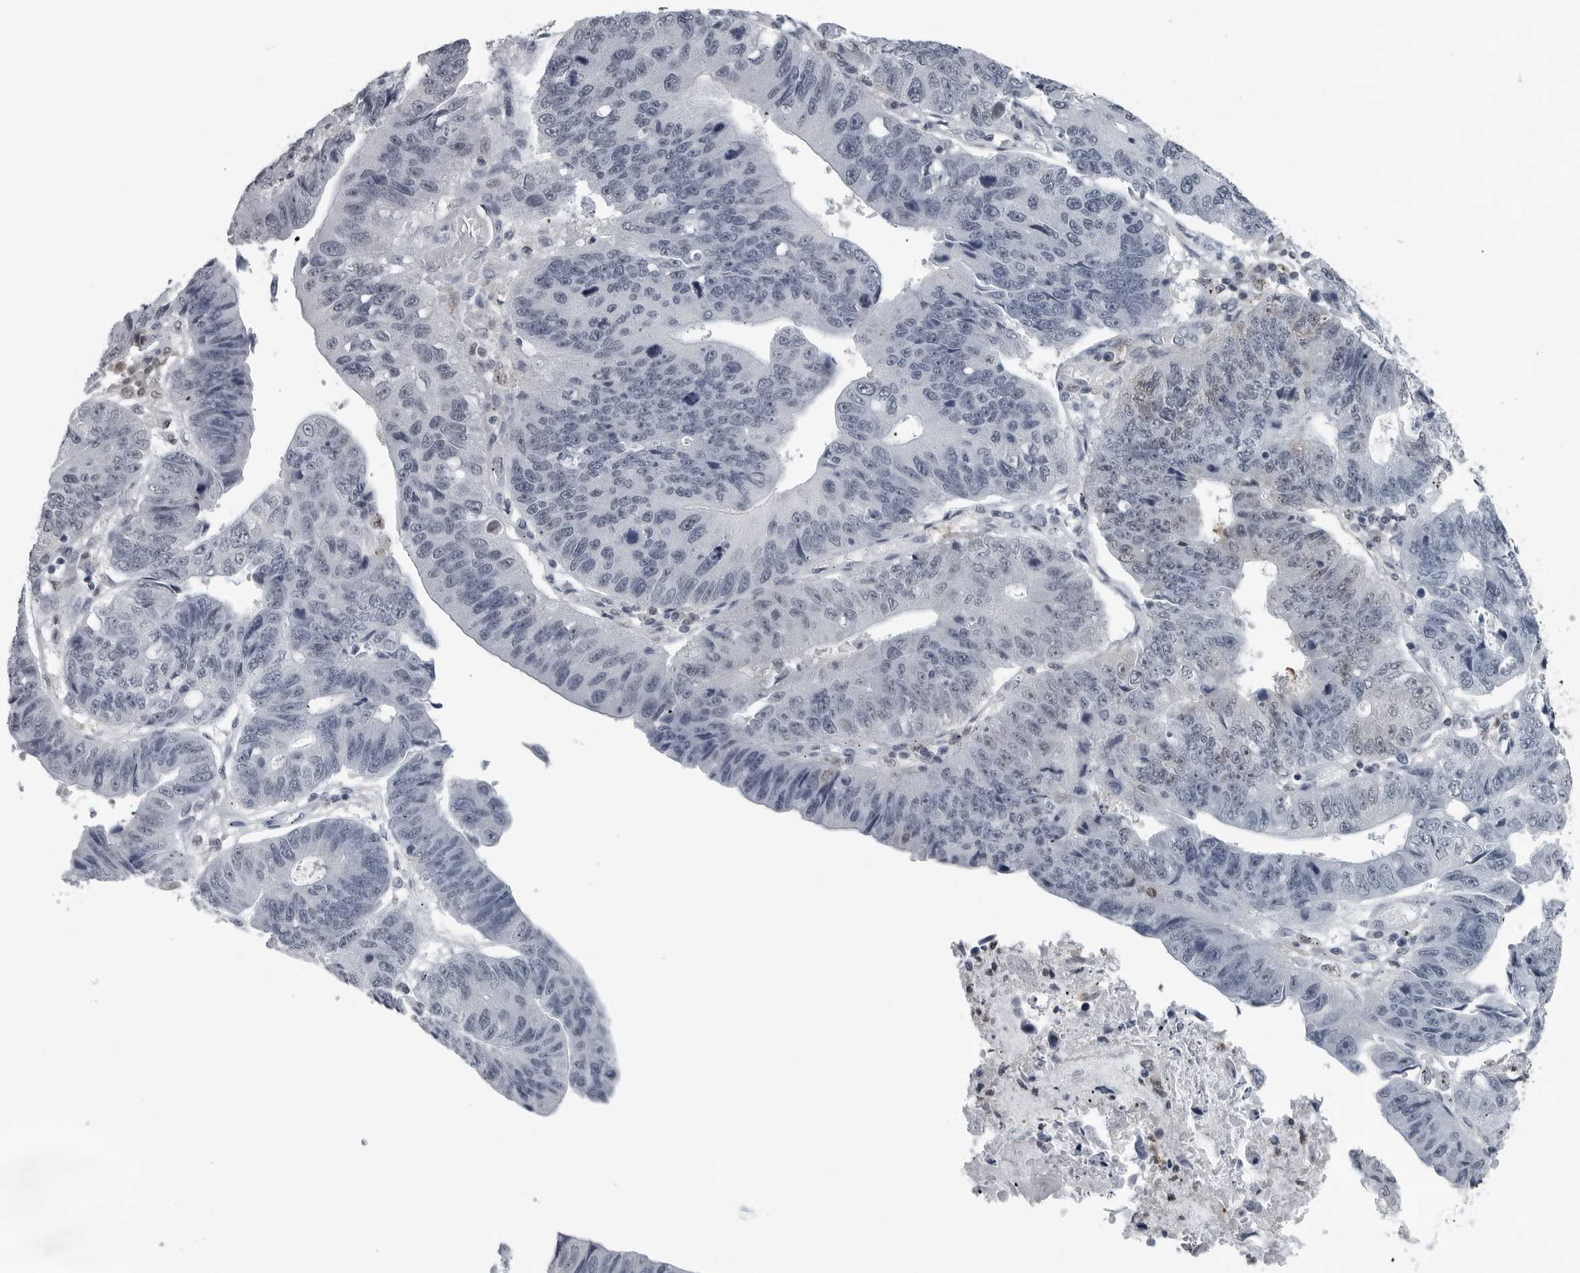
{"staining": {"intensity": "negative", "quantity": "none", "location": "none"}, "tissue": "stomach cancer", "cell_type": "Tumor cells", "image_type": "cancer", "snomed": [{"axis": "morphology", "description": "Adenocarcinoma, NOS"}, {"axis": "topography", "description": "Stomach"}], "caption": "Adenocarcinoma (stomach) stained for a protein using immunohistochemistry (IHC) demonstrates no staining tumor cells.", "gene": "AKR1A1", "patient": {"sex": "male", "age": 59}}